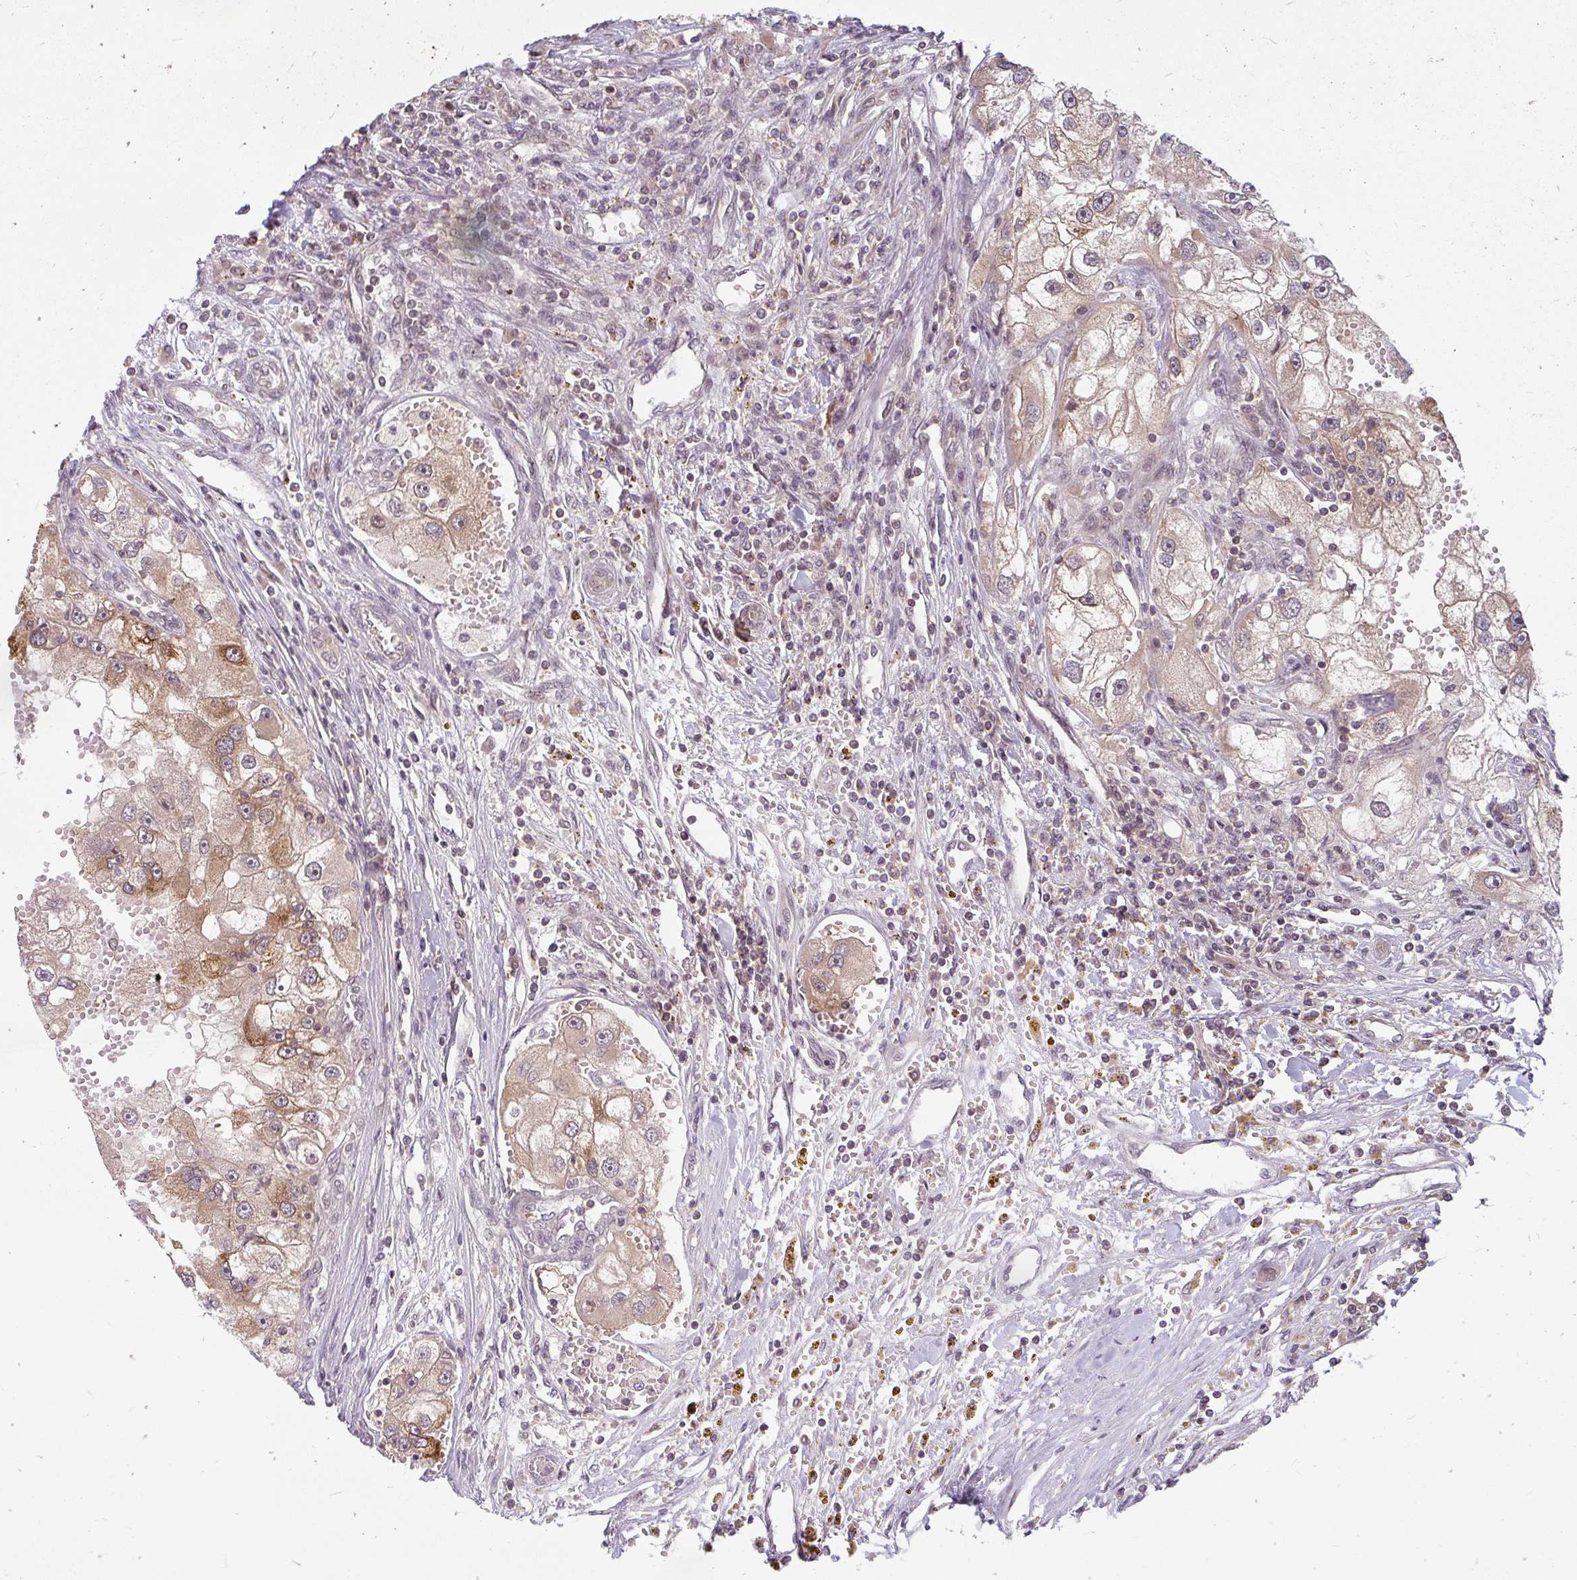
{"staining": {"intensity": "moderate", "quantity": "<25%", "location": "cytoplasmic/membranous"}, "tissue": "renal cancer", "cell_type": "Tumor cells", "image_type": "cancer", "snomed": [{"axis": "morphology", "description": "Adenocarcinoma, NOS"}, {"axis": "topography", "description": "Kidney"}], "caption": "Immunohistochemistry (DAB (3,3'-diaminobenzidine)) staining of renal adenocarcinoma displays moderate cytoplasmic/membranous protein positivity in about <25% of tumor cells.", "gene": "GTF3C6", "patient": {"sex": "male", "age": 63}}